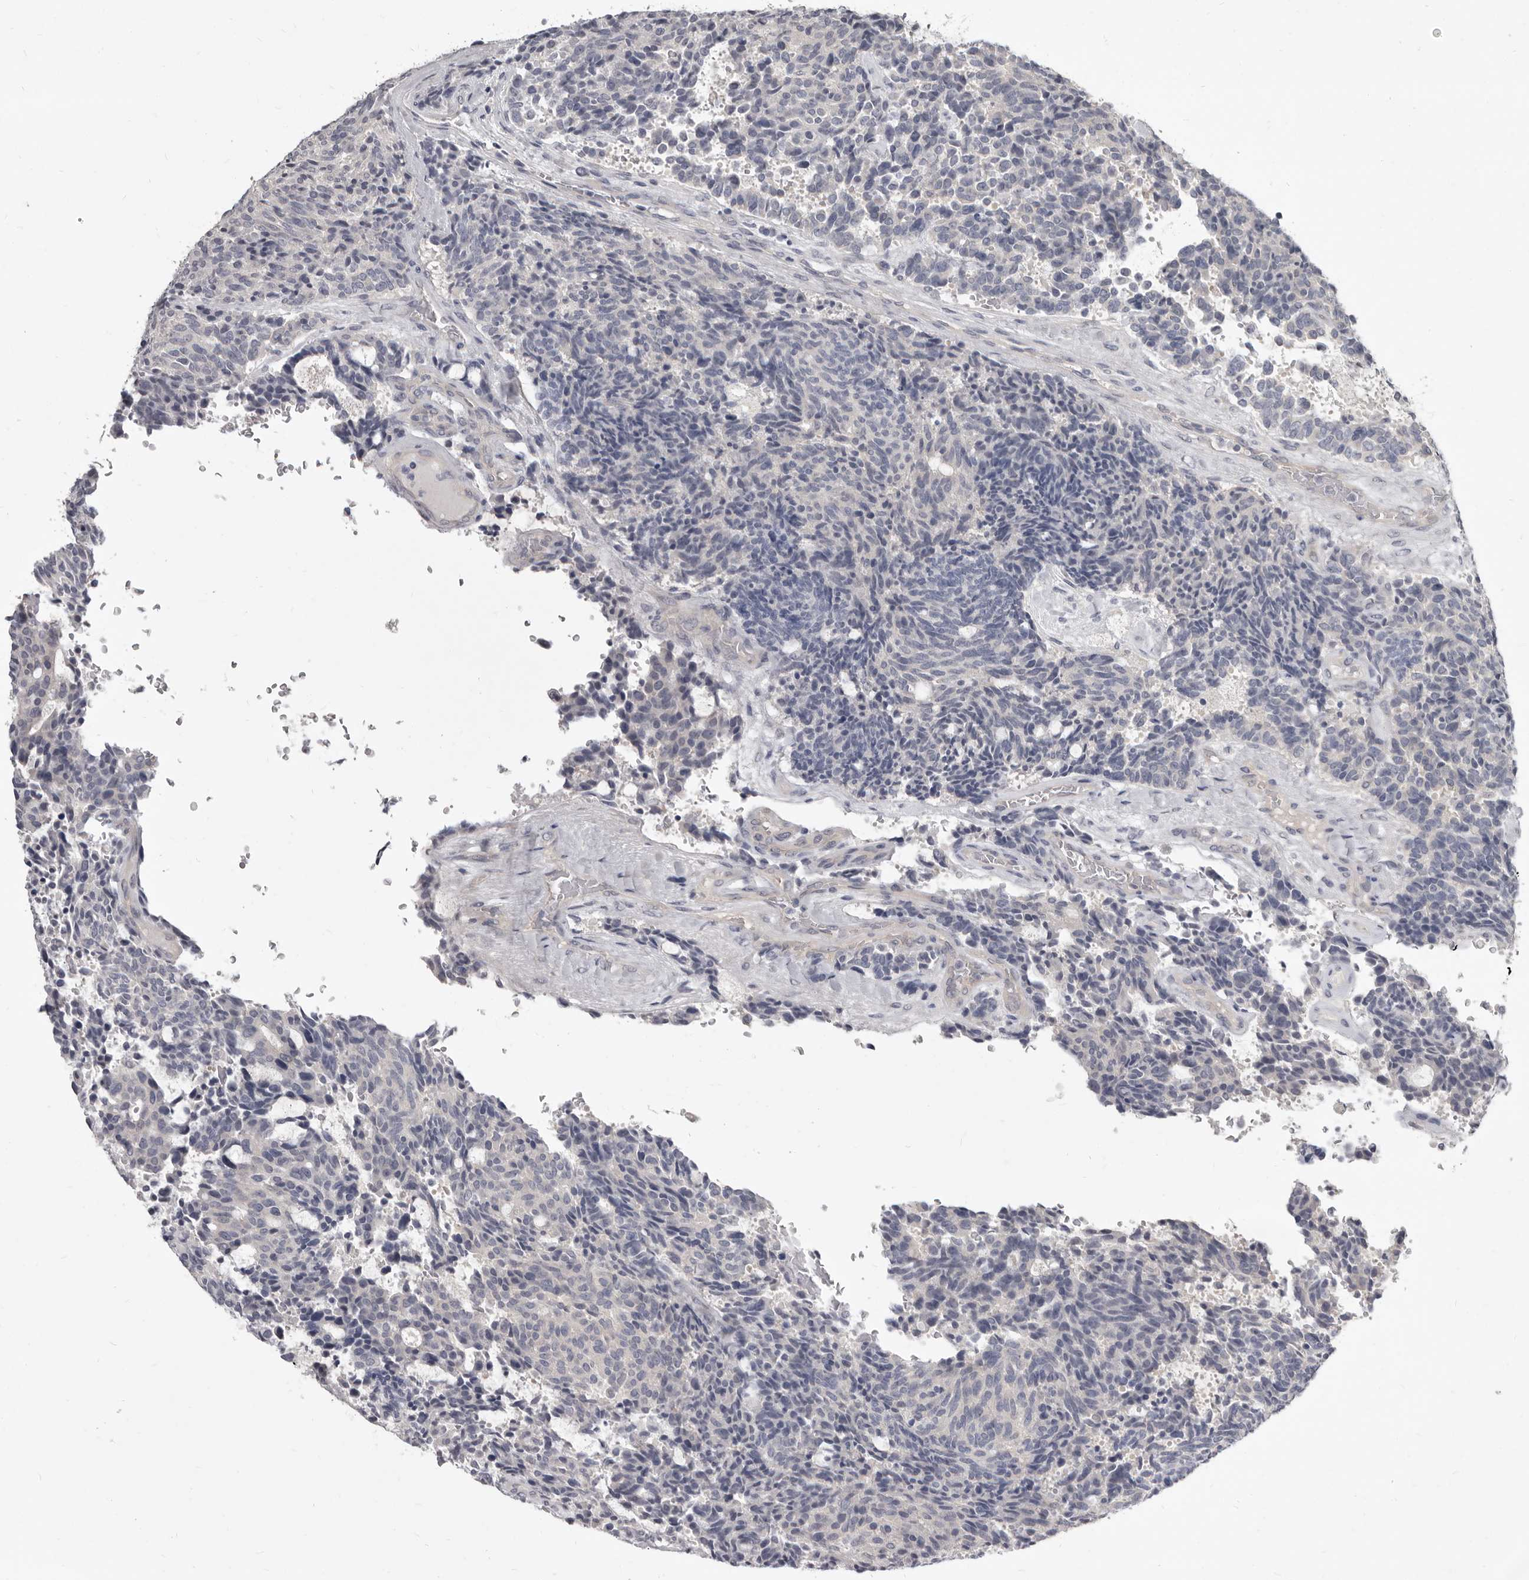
{"staining": {"intensity": "negative", "quantity": "none", "location": "none"}, "tissue": "carcinoid", "cell_type": "Tumor cells", "image_type": "cancer", "snomed": [{"axis": "morphology", "description": "Carcinoid, malignant, NOS"}, {"axis": "topography", "description": "Pancreas"}], "caption": "An immunohistochemistry photomicrograph of carcinoid is shown. There is no staining in tumor cells of carcinoid.", "gene": "GSK3B", "patient": {"sex": "female", "age": 54}}